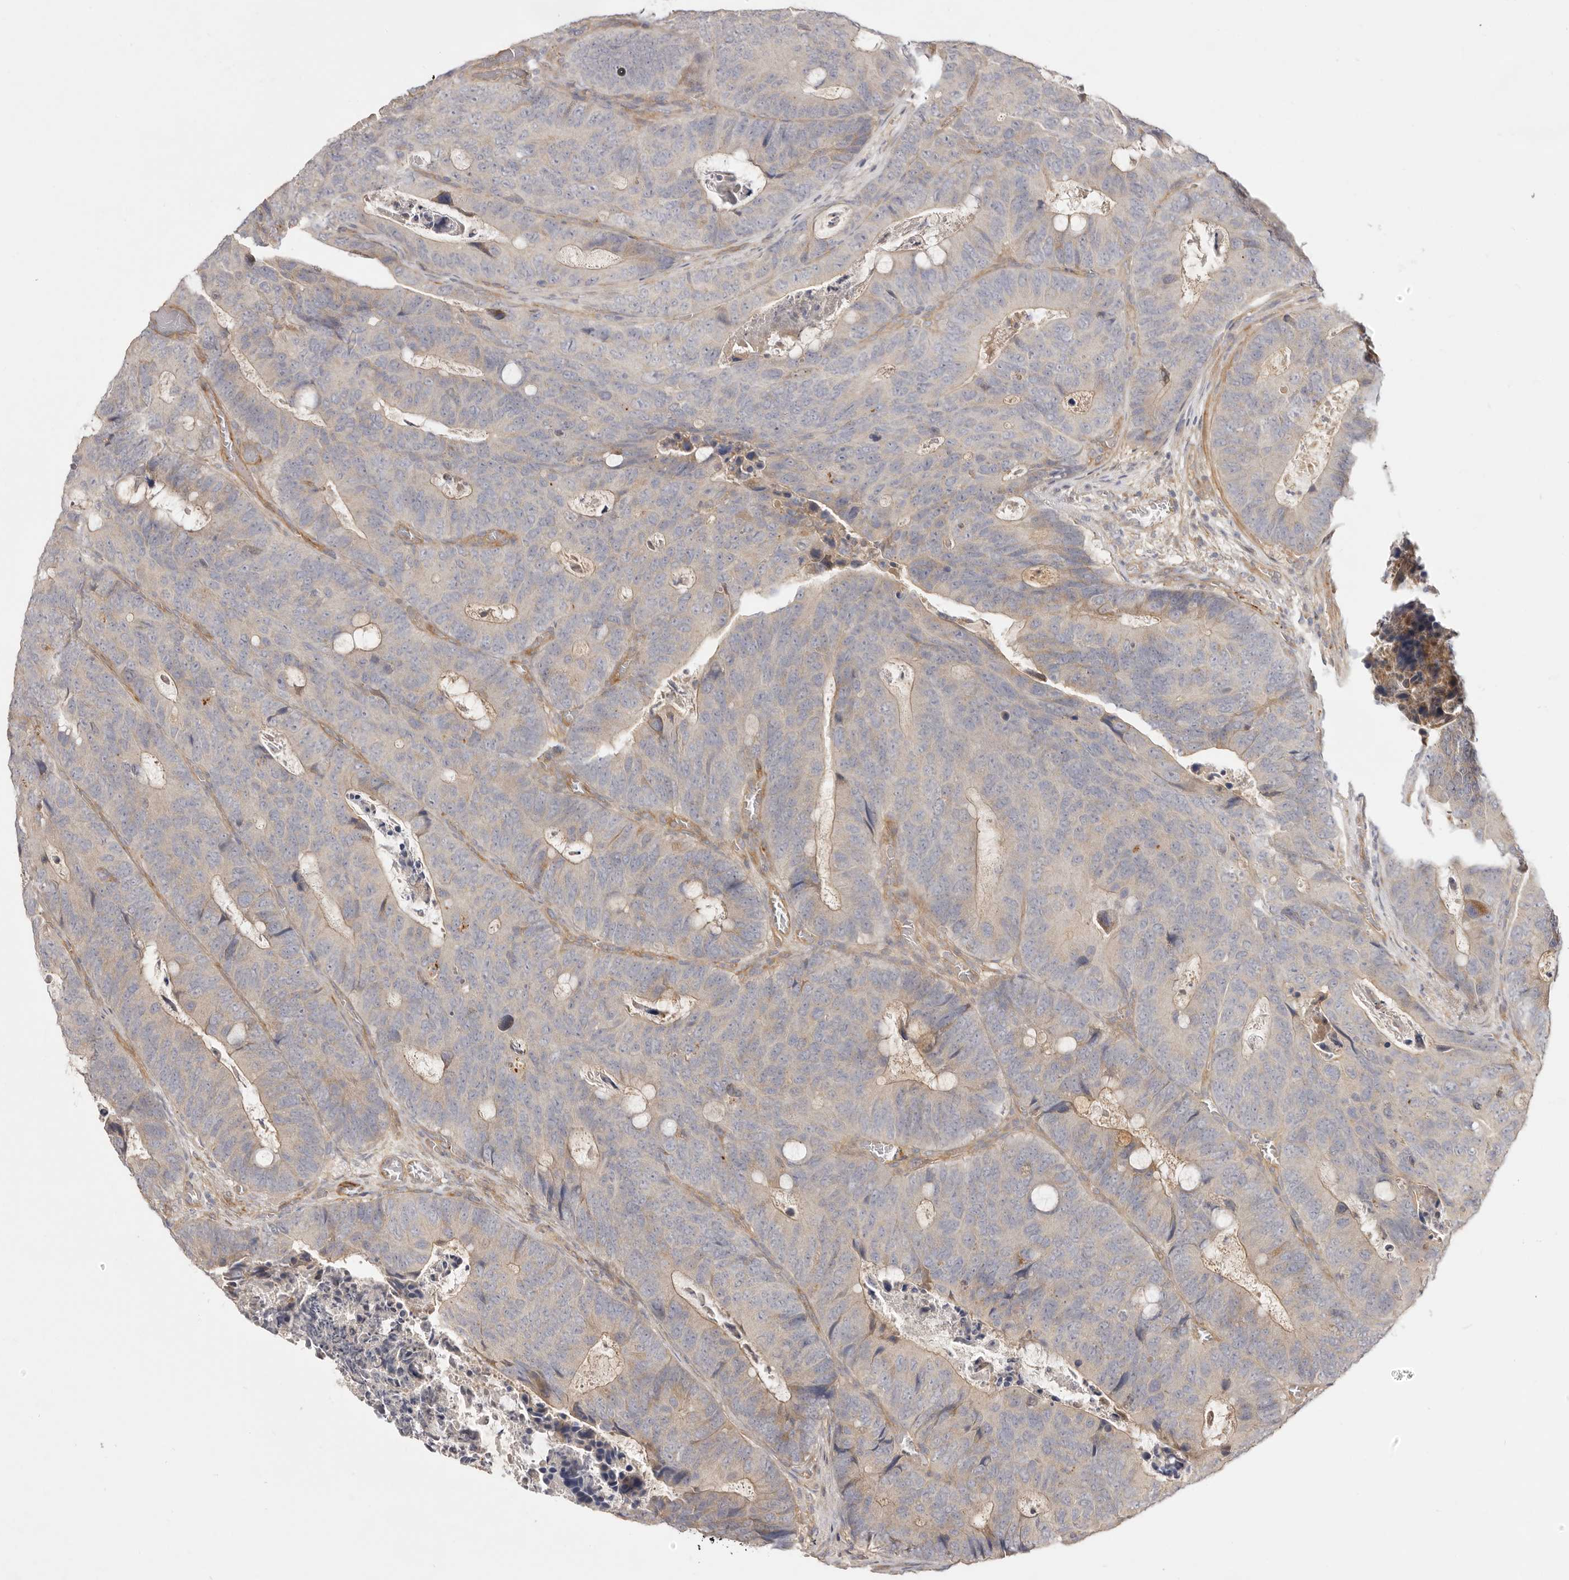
{"staining": {"intensity": "weak", "quantity": "<25%", "location": "cytoplasmic/membranous"}, "tissue": "colorectal cancer", "cell_type": "Tumor cells", "image_type": "cancer", "snomed": [{"axis": "morphology", "description": "Adenocarcinoma, NOS"}, {"axis": "topography", "description": "Colon"}], "caption": "Colorectal cancer was stained to show a protein in brown. There is no significant expression in tumor cells.", "gene": "ADAMTS9", "patient": {"sex": "male", "age": 87}}